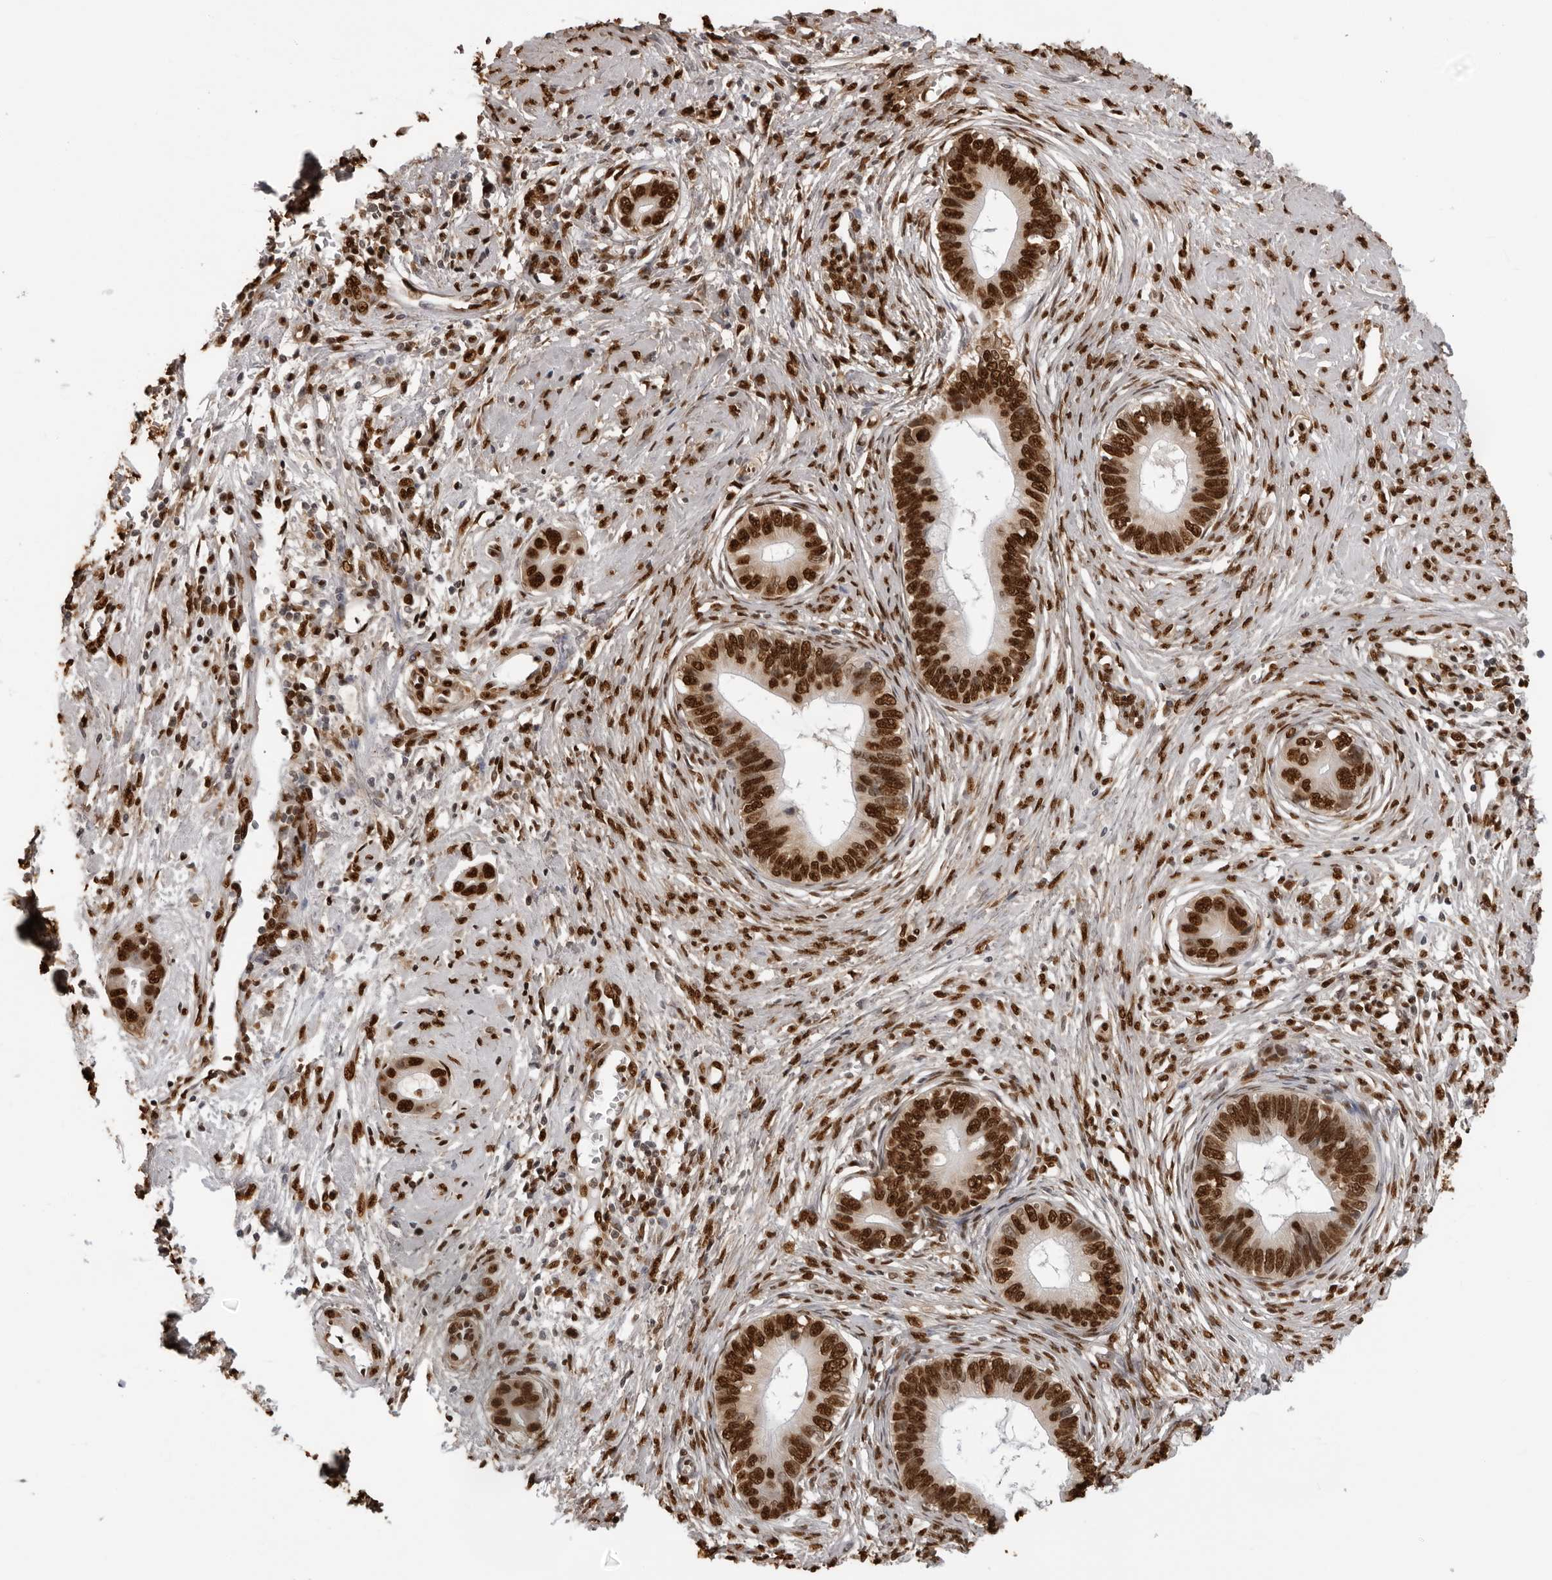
{"staining": {"intensity": "strong", "quantity": ">75%", "location": "nuclear"}, "tissue": "cervical cancer", "cell_type": "Tumor cells", "image_type": "cancer", "snomed": [{"axis": "morphology", "description": "Adenocarcinoma, NOS"}, {"axis": "topography", "description": "Cervix"}], "caption": "The photomicrograph exhibits immunohistochemical staining of cervical adenocarcinoma. There is strong nuclear staining is appreciated in about >75% of tumor cells.", "gene": "ZFP91", "patient": {"sex": "female", "age": 44}}